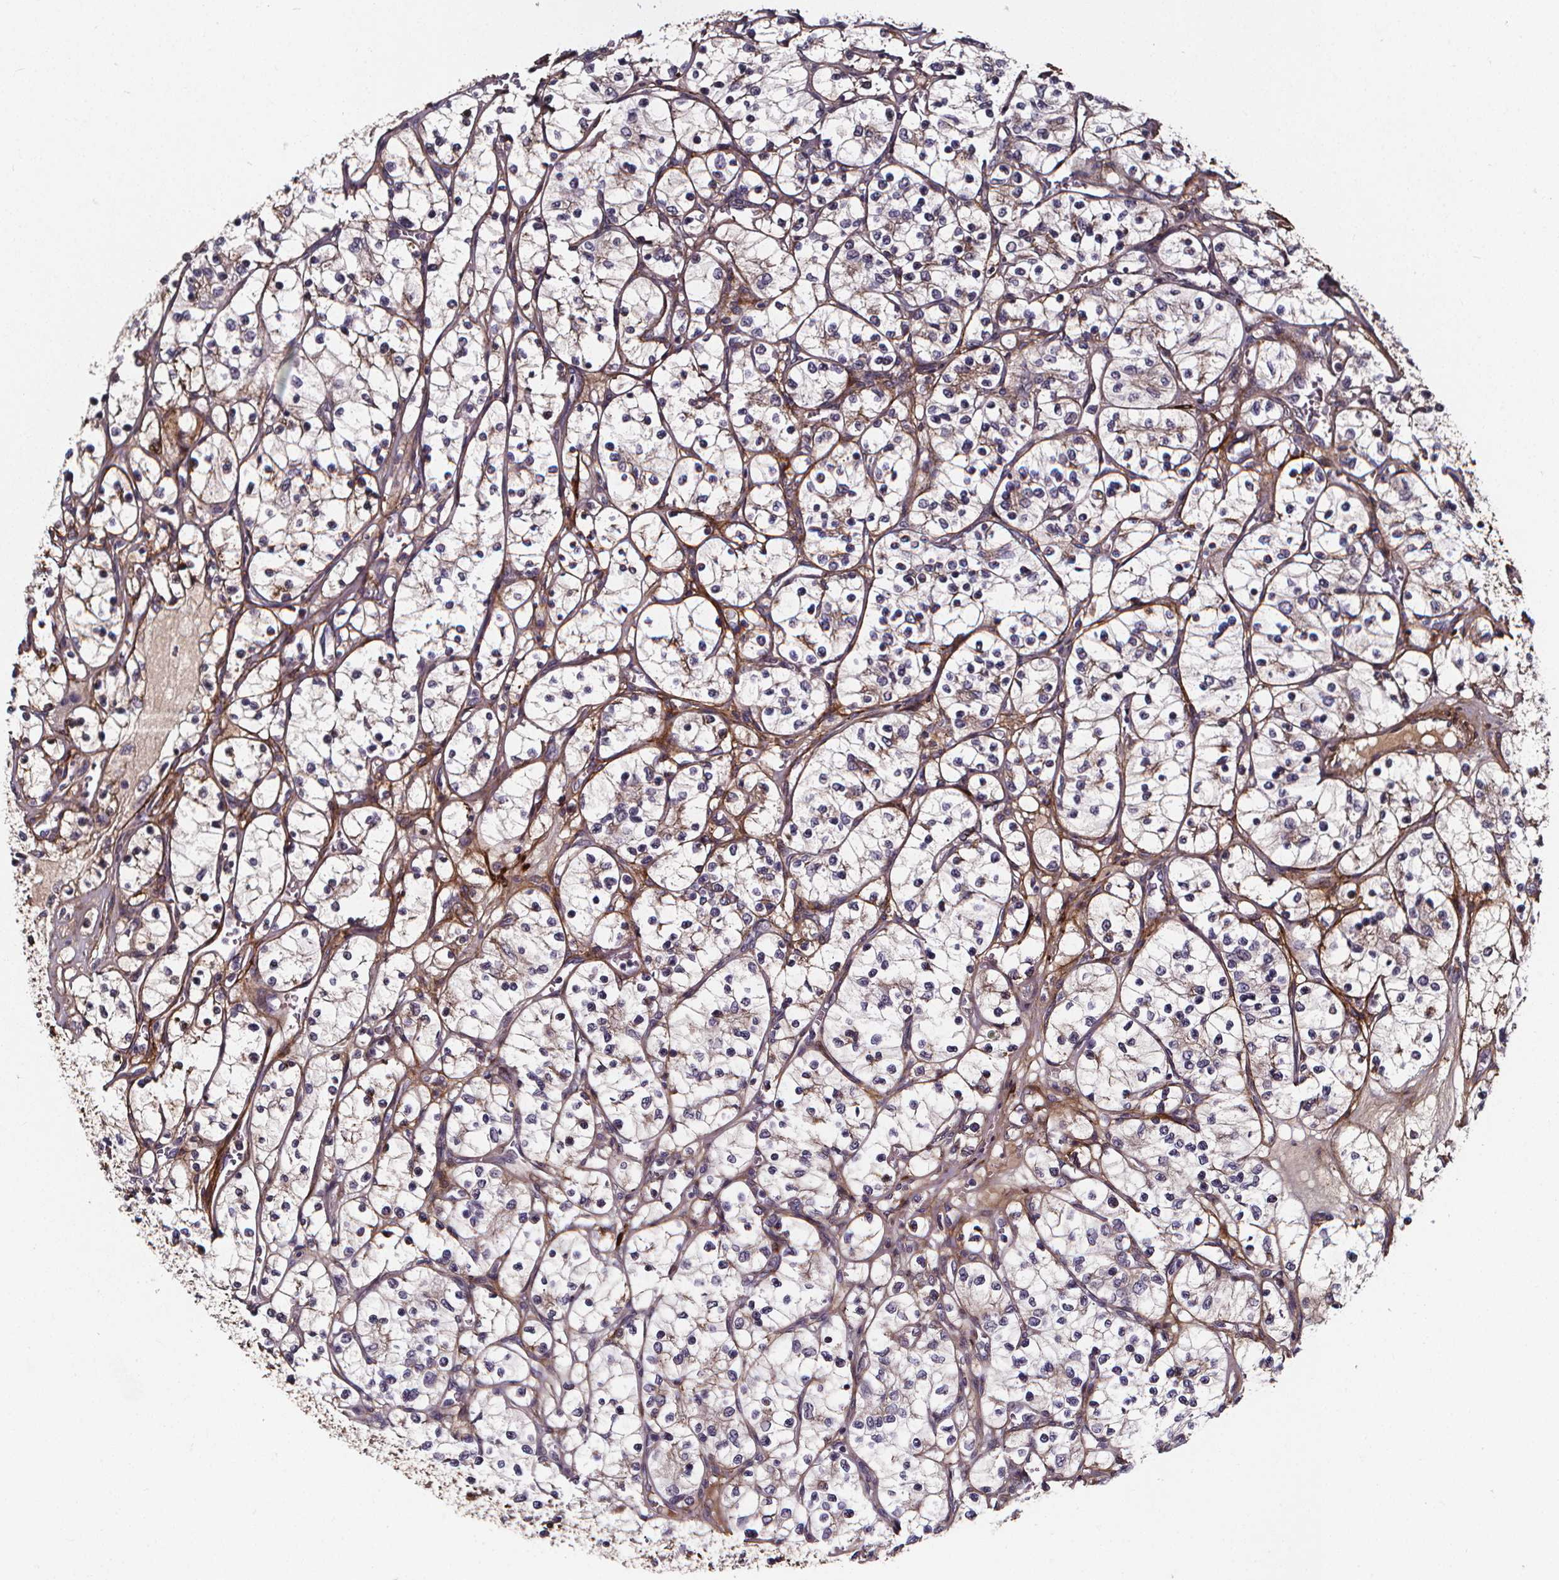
{"staining": {"intensity": "negative", "quantity": "none", "location": "none"}, "tissue": "renal cancer", "cell_type": "Tumor cells", "image_type": "cancer", "snomed": [{"axis": "morphology", "description": "Adenocarcinoma, NOS"}, {"axis": "topography", "description": "Kidney"}], "caption": "Tumor cells are negative for brown protein staining in renal cancer (adenocarcinoma).", "gene": "AEBP1", "patient": {"sex": "female", "age": 69}}